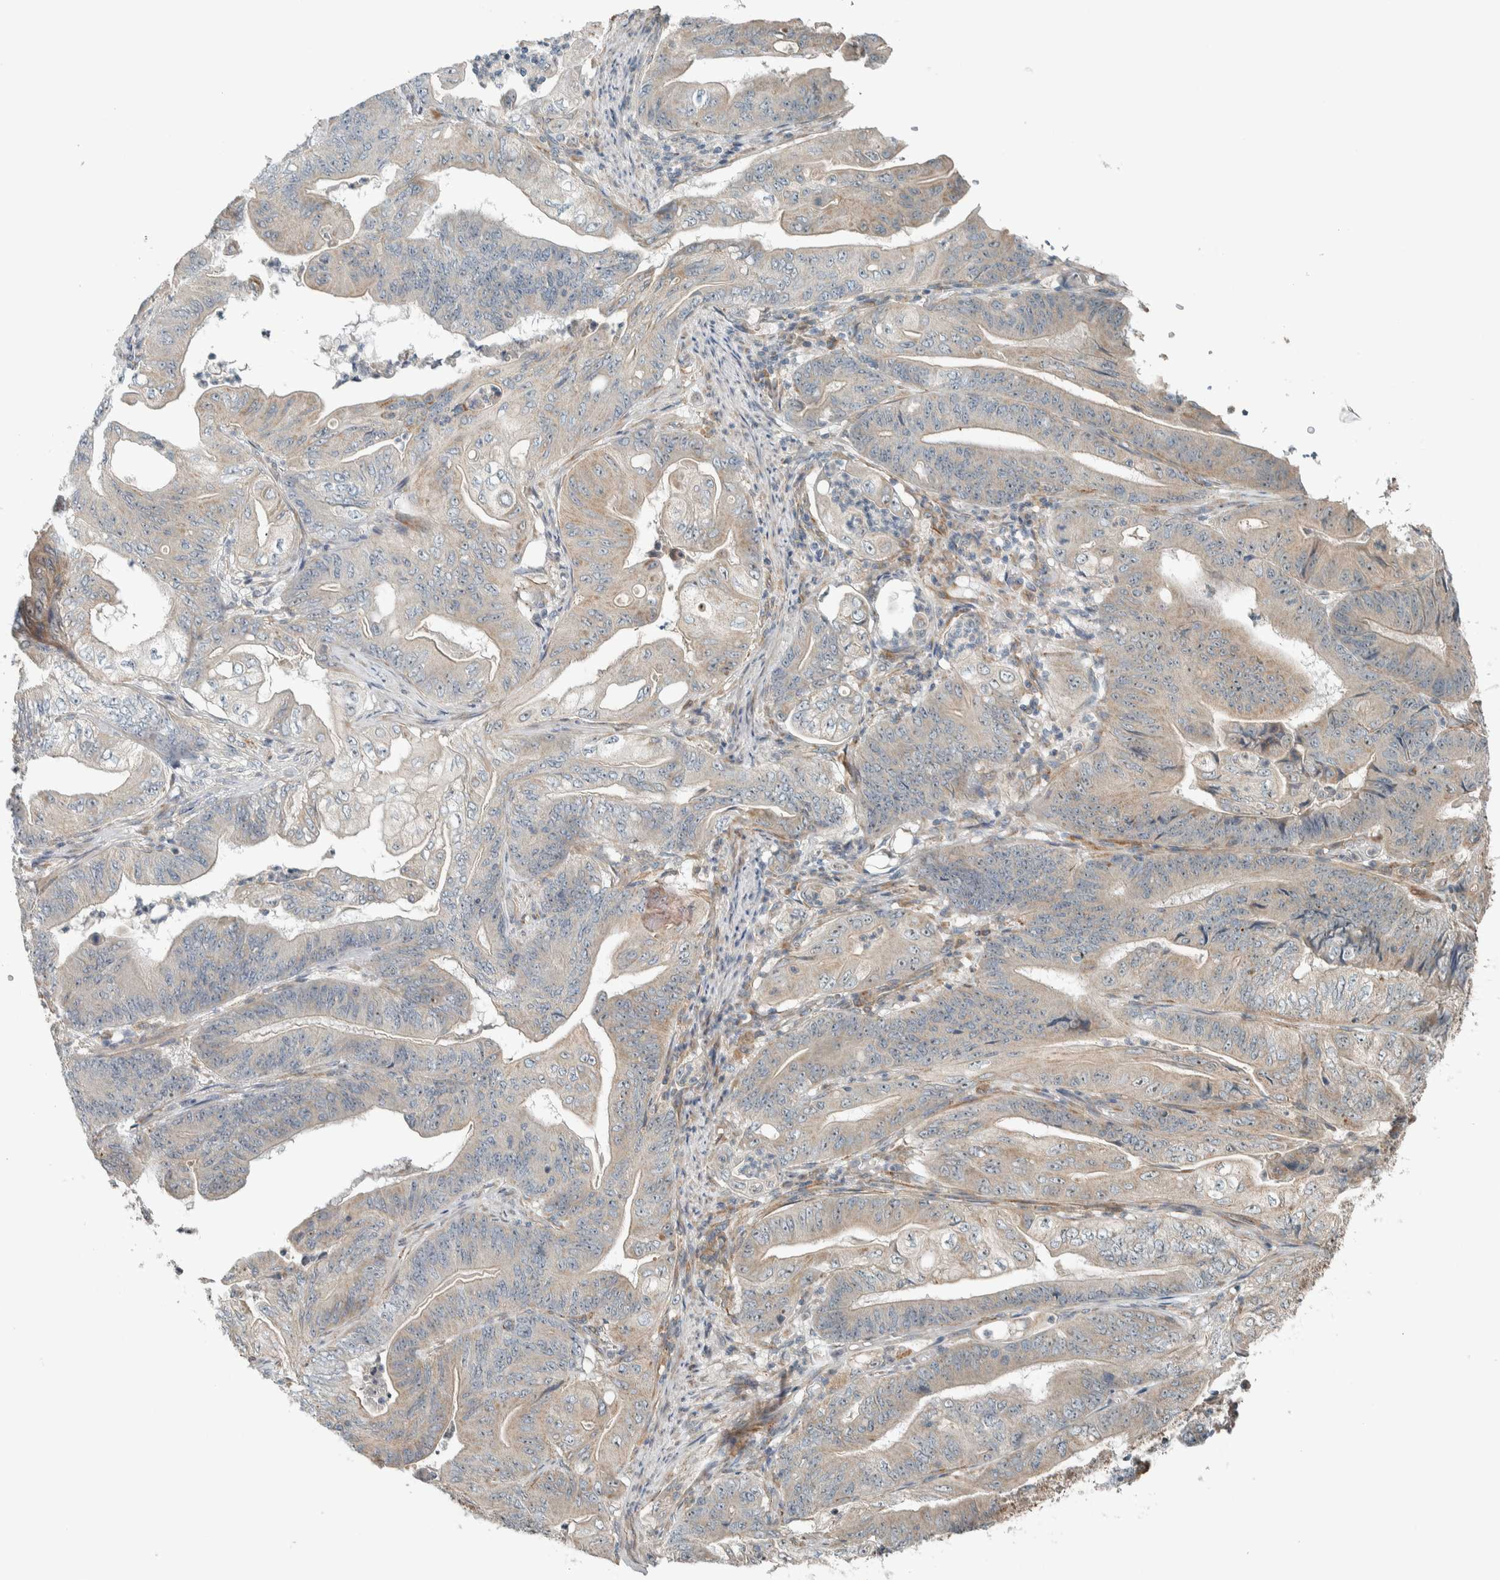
{"staining": {"intensity": "negative", "quantity": "none", "location": "none"}, "tissue": "stomach cancer", "cell_type": "Tumor cells", "image_type": "cancer", "snomed": [{"axis": "morphology", "description": "Adenocarcinoma, NOS"}, {"axis": "topography", "description": "Stomach"}], "caption": "Tumor cells show no significant protein positivity in stomach adenocarcinoma. The staining is performed using DAB brown chromogen with nuclei counter-stained in using hematoxylin.", "gene": "SLFN12L", "patient": {"sex": "female", "age": 73}}